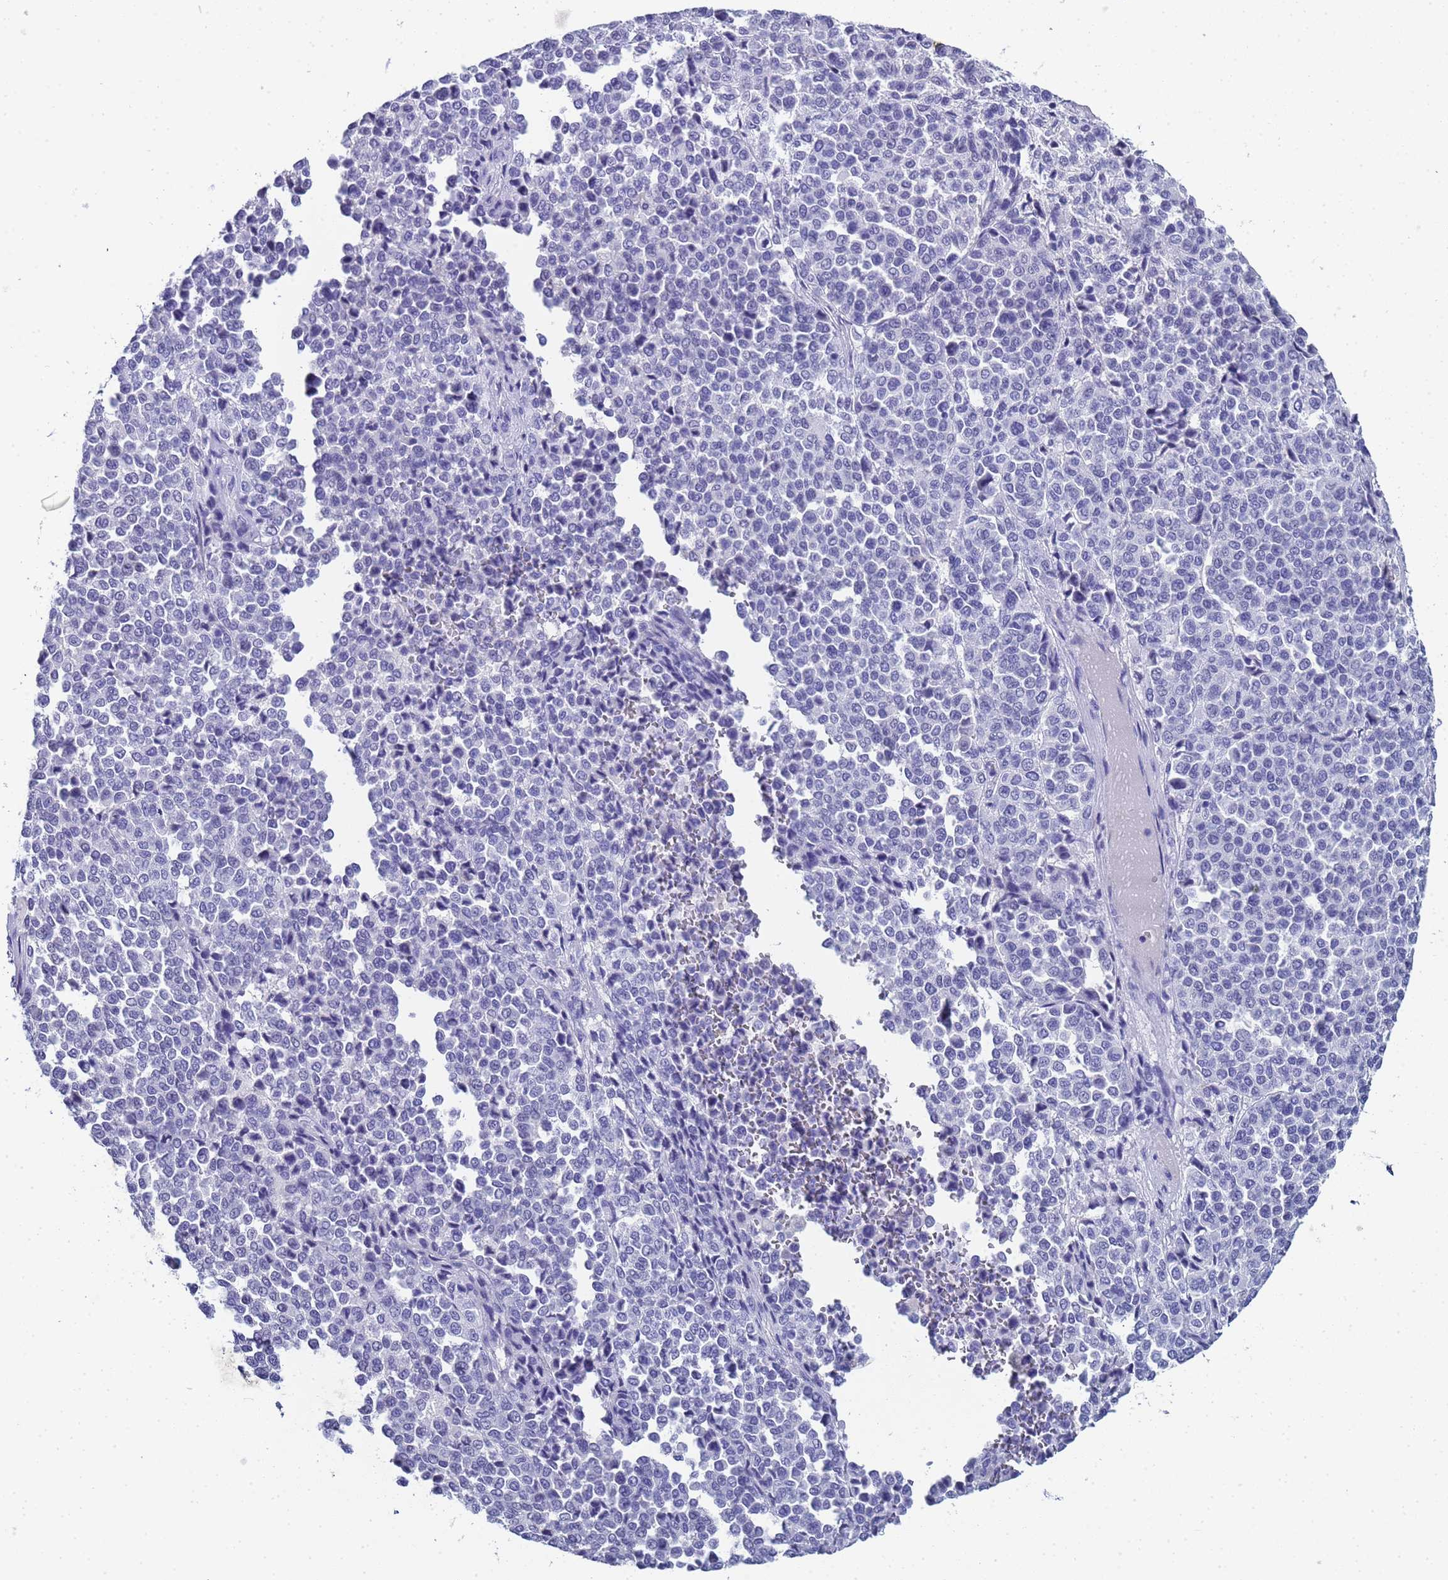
{"staining": {"intensity": "negative", "quantity": "none", "location": "none"}, "tissue": "melanoma", "cell_type": "Tumor cells", "image_type": "cancer", "snomed": [{"axis": "morphology", "description": "Malignant melanoma, Metastatic site"}, {"axis": "topography", "description": "Pancreas"}], "caption": "An immunohistochemistry micrograph of melanoma is shown. There is no staining in tumor cells of melanoma.", "gene": "CTRC", "patient": {"sex": "female", "age": 30}}